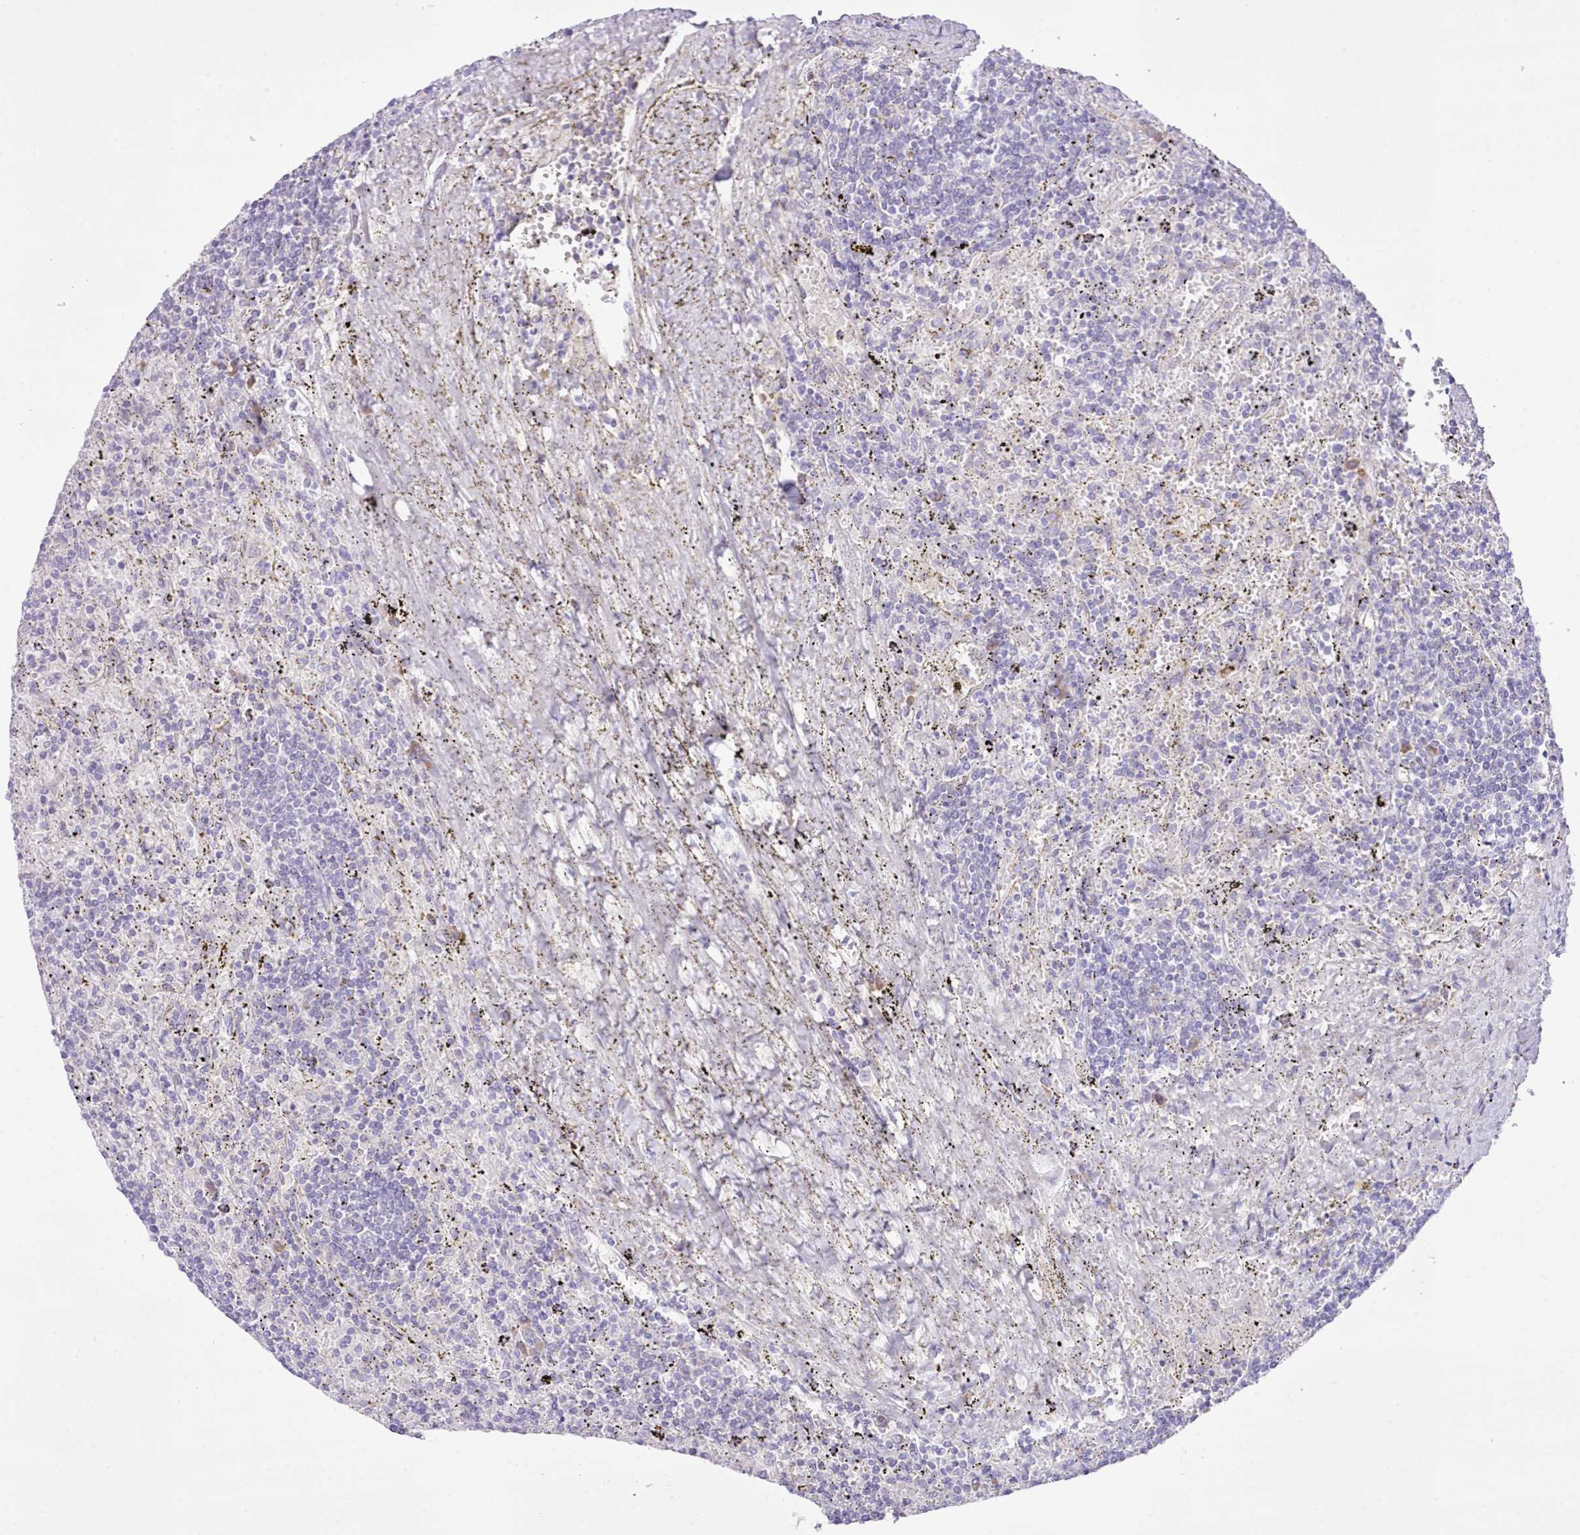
{"staining": {"intensity": "negative", "quantity": "none", "location": "none"}, "tissue": "lymphoma", "cell_type": "Tumor cells", "image_type": "cancer", "snomed": [{"axis": "morphology", "description": "Malignant lymphoma, non-Hodgkin's type, Low grade"}, {"axis": "topography", "description": "Spleen"}], "caption": "DAB (3,3'-diaminobenzidine) immunohistochemical staining of lymphoma displays no significant staining in tumor cells.", "gene": "CCL1", "patient": {"sex": "male", "age": 76}}